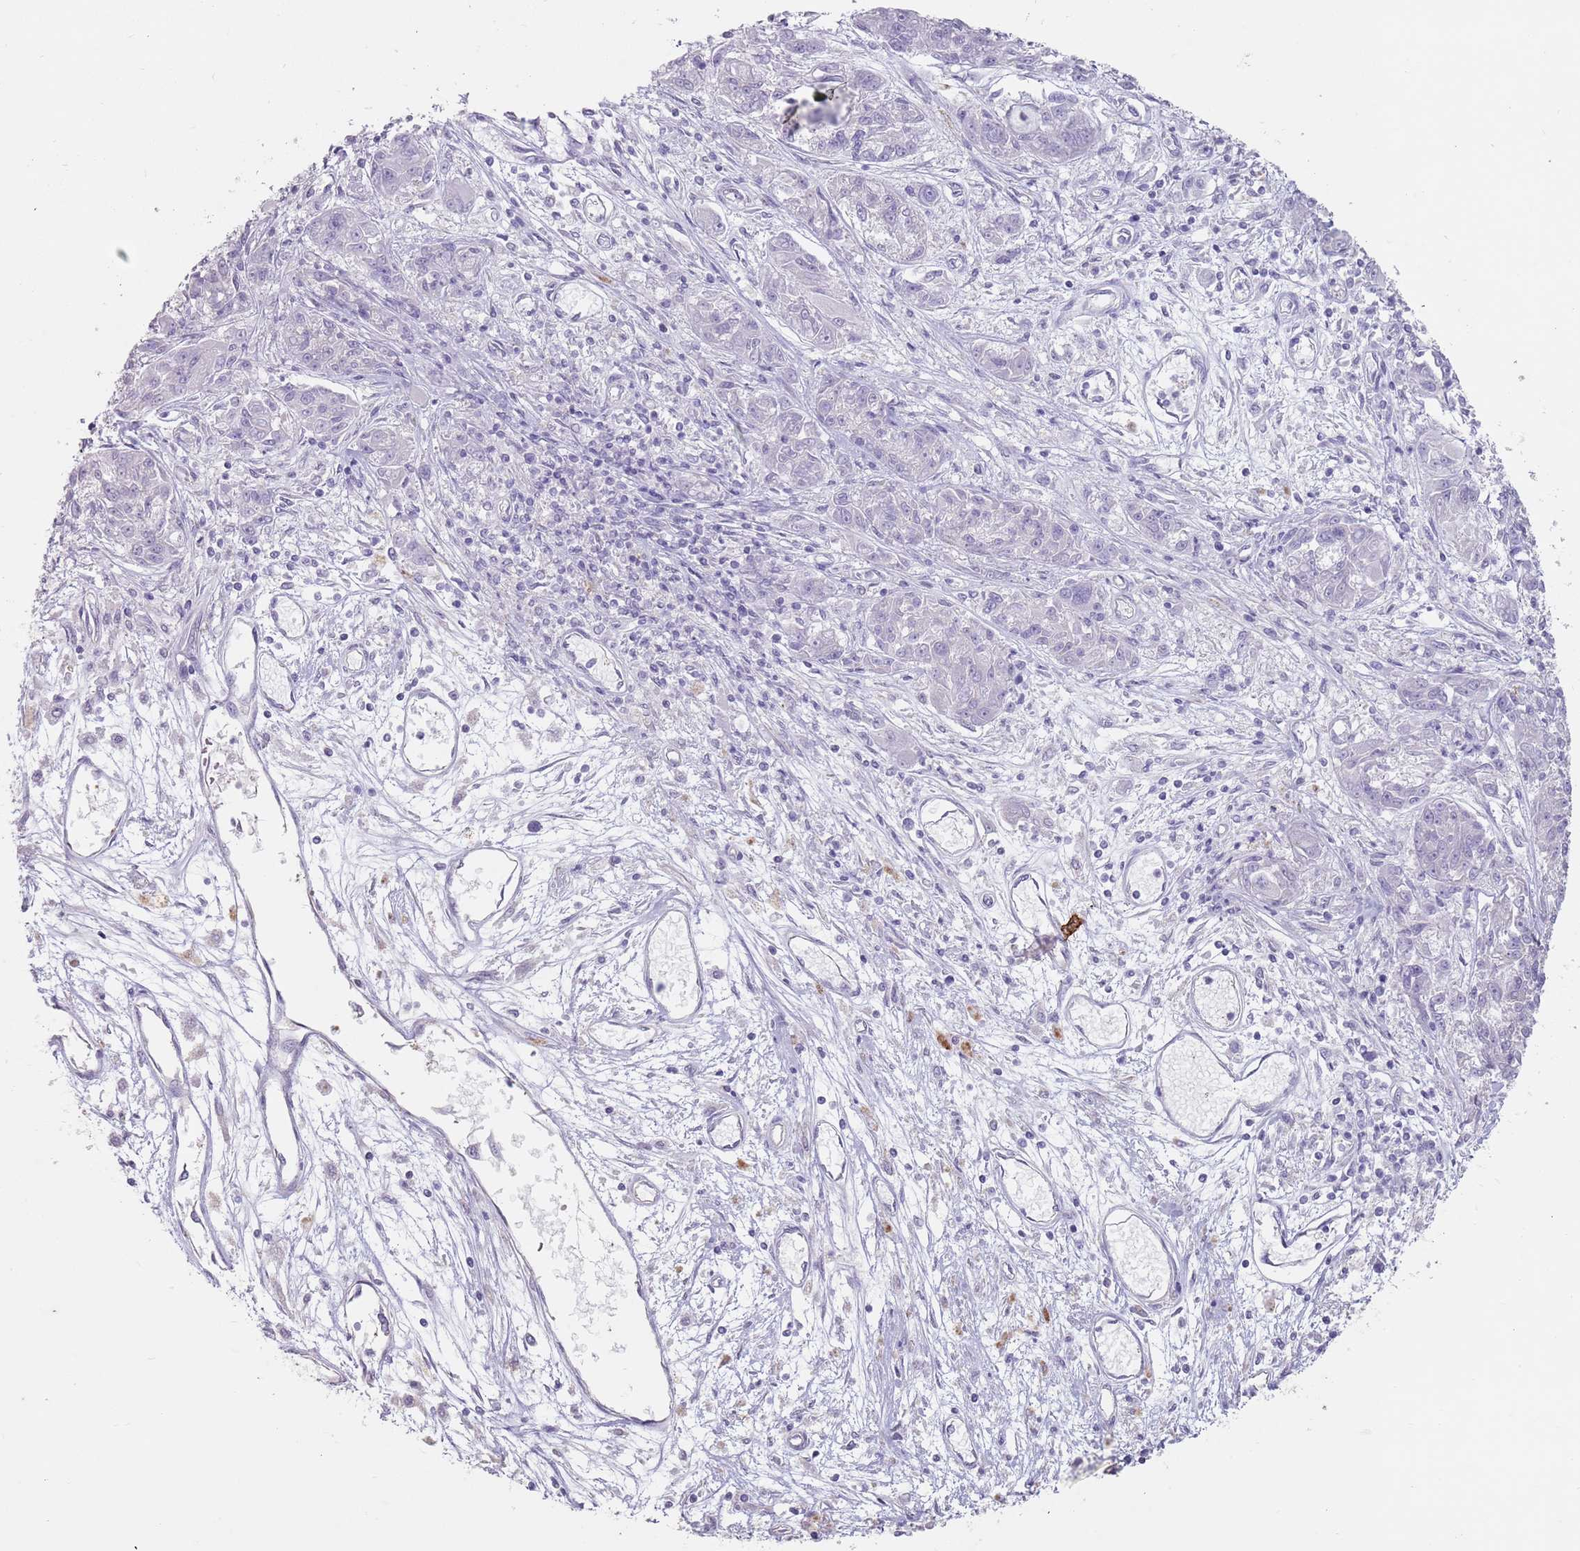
{"staining": {"intensity": "negative", "quantity": "none", "location": "none"}, "tissue": "melanoma", "cell_type": "Tumor cells", "image_type": "cancer", "snomed": [{"axis": "morphology", "description": "Malignant melanoma, NOS"}, {"axis": "topography", "description": "Skin"}], "caption": "There is no significant positivity in tumor cells of malignant melanoma.", "gene": "STYK1", "patient": {"sex": "male", "age": 53}}